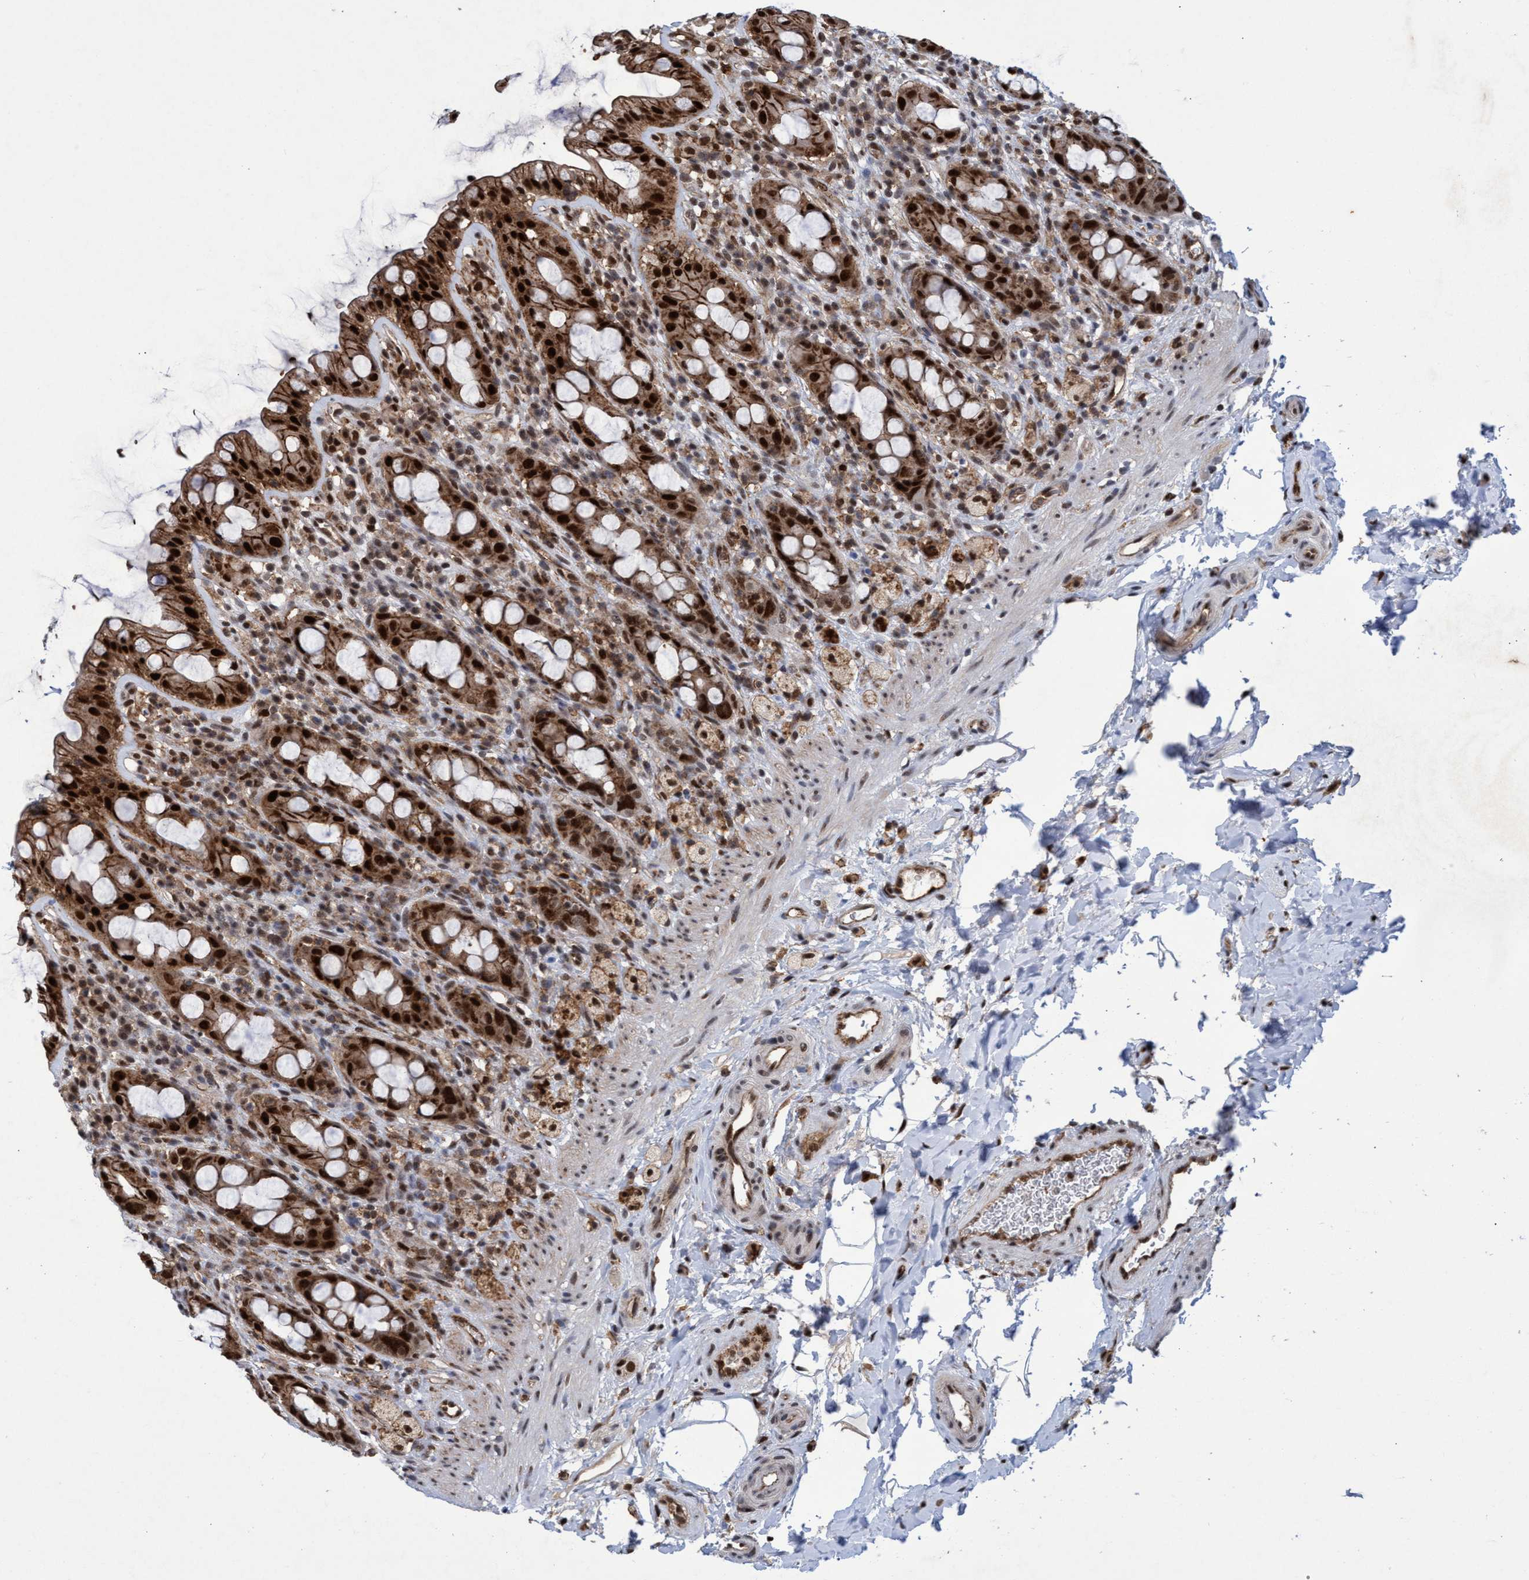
{"staining": {"intensity": "strong", "quantity": ">75%", "location": "cytoplasmic/membranous,nuclear"}, "tissue": "rectum", "cell_type": "Glandular cells", "image_type": "normal", "snomed": [{"axis": "morphology", "description": "Normal tissue, NOS"}, {"axis": "topography", "description": "Rectum"}], "caption": "This is a micrograph of immunohistochemistry staining of unremarkable rectum, which shows strong staining in the cytoplasmic/membranous,nuclear of glandular cells.", "gene": "GTF2F1", "patient": {"sex": "male", "age": 44}}